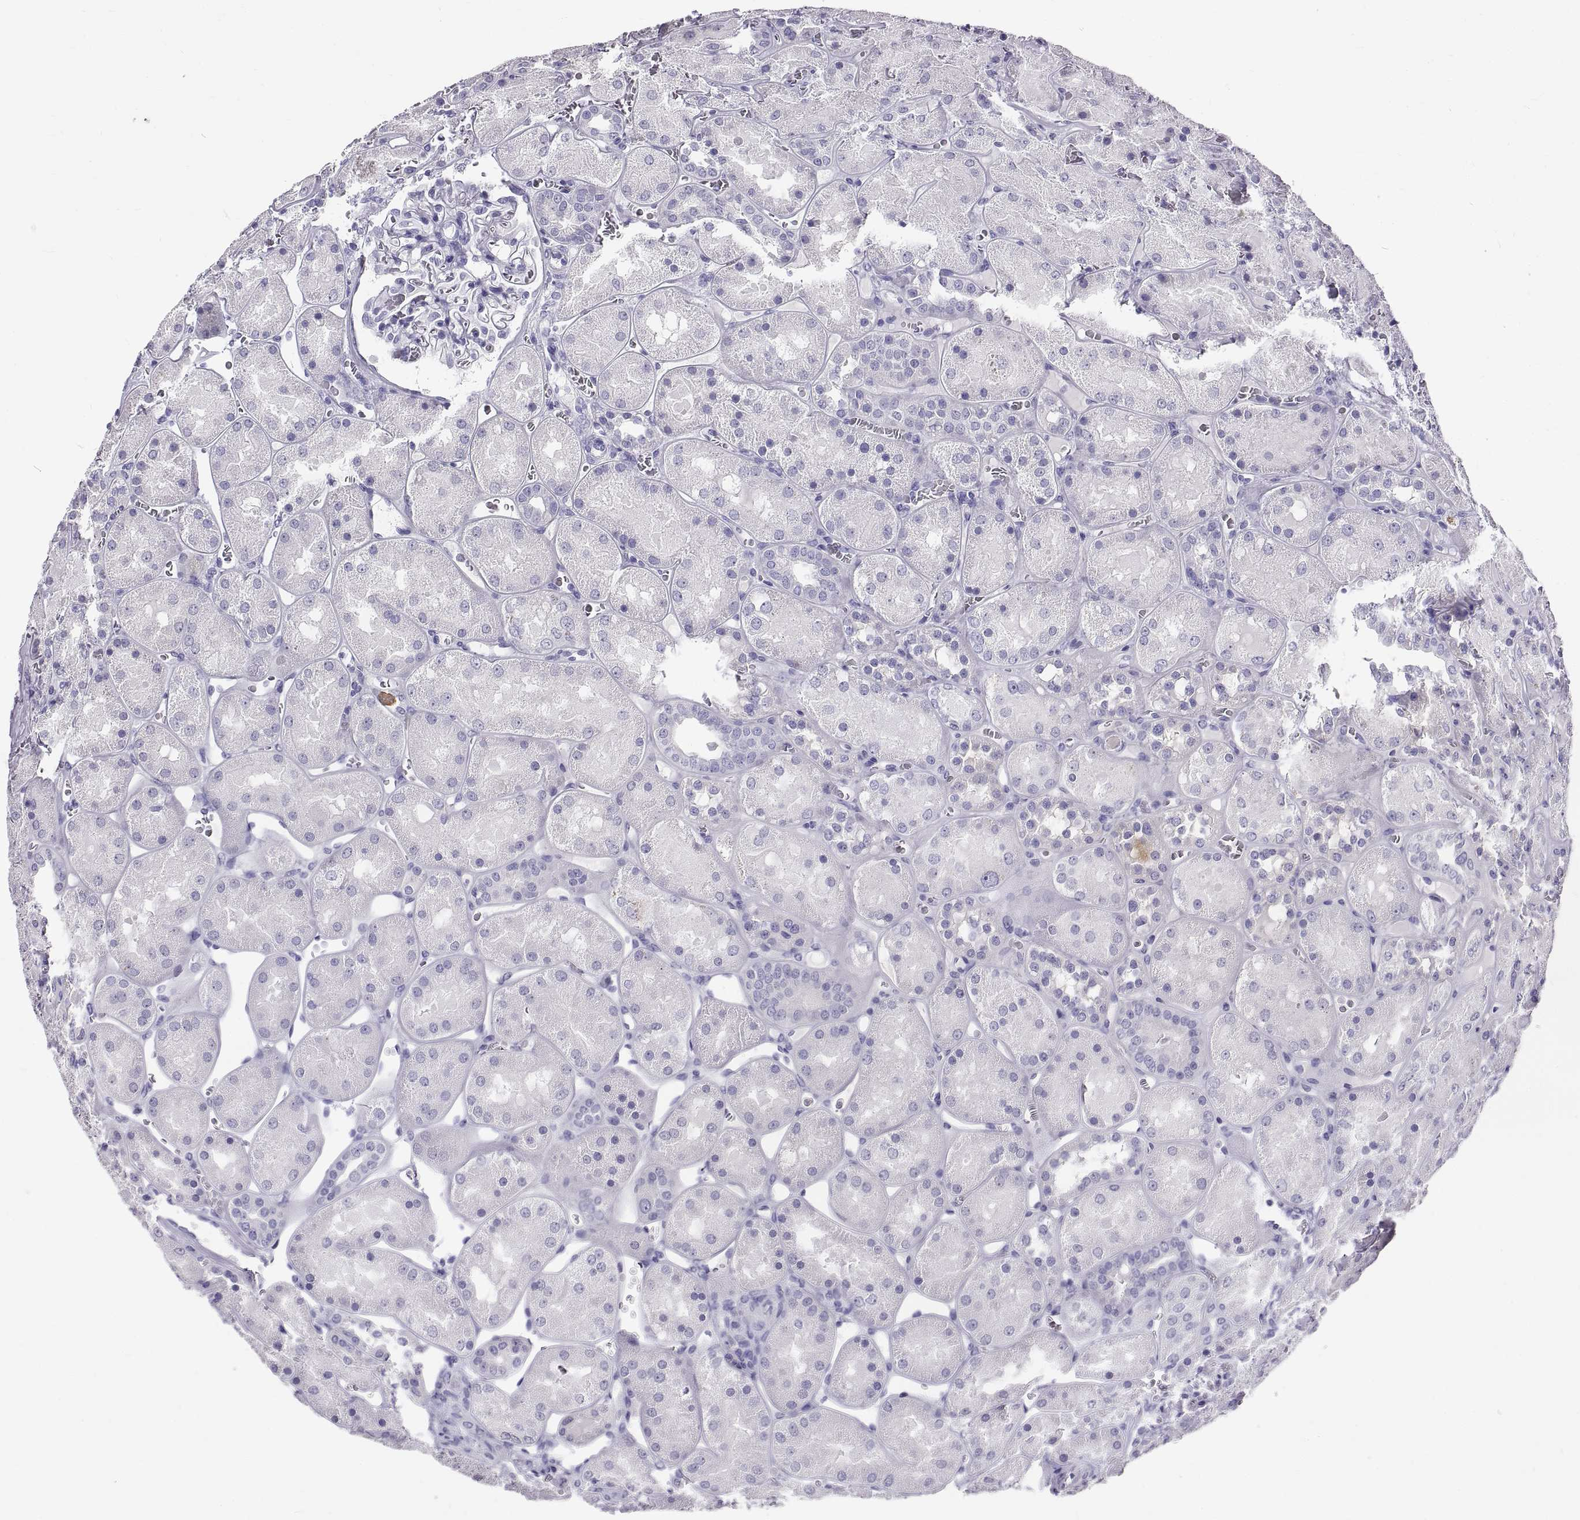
{"staining": {"intensity": "negative", "quantity": "none", "location": "none"}, "tissue": "kidney", "cell_type": "Cells in glomeruli", "image_type": "normal", "snomed": [{"axis": "morphology", "description": "Normal tissue, NOS"}, {"axis": "topography", "description": "Kidney"}], "caption": "Immunohistochemistry micrograph of unremarkable kidney: kidney stained with DAB exhibits no significant protein expression in cells in glomeruli. Brightfield microscopy of immunohistochemistry stained with DAB (3,3'-diaminobenzidine) (brown) and hematoxylin (blue), captured at high magnification.", "gene": "GNG12", "patient": {"sex": "male", "age": 73}}